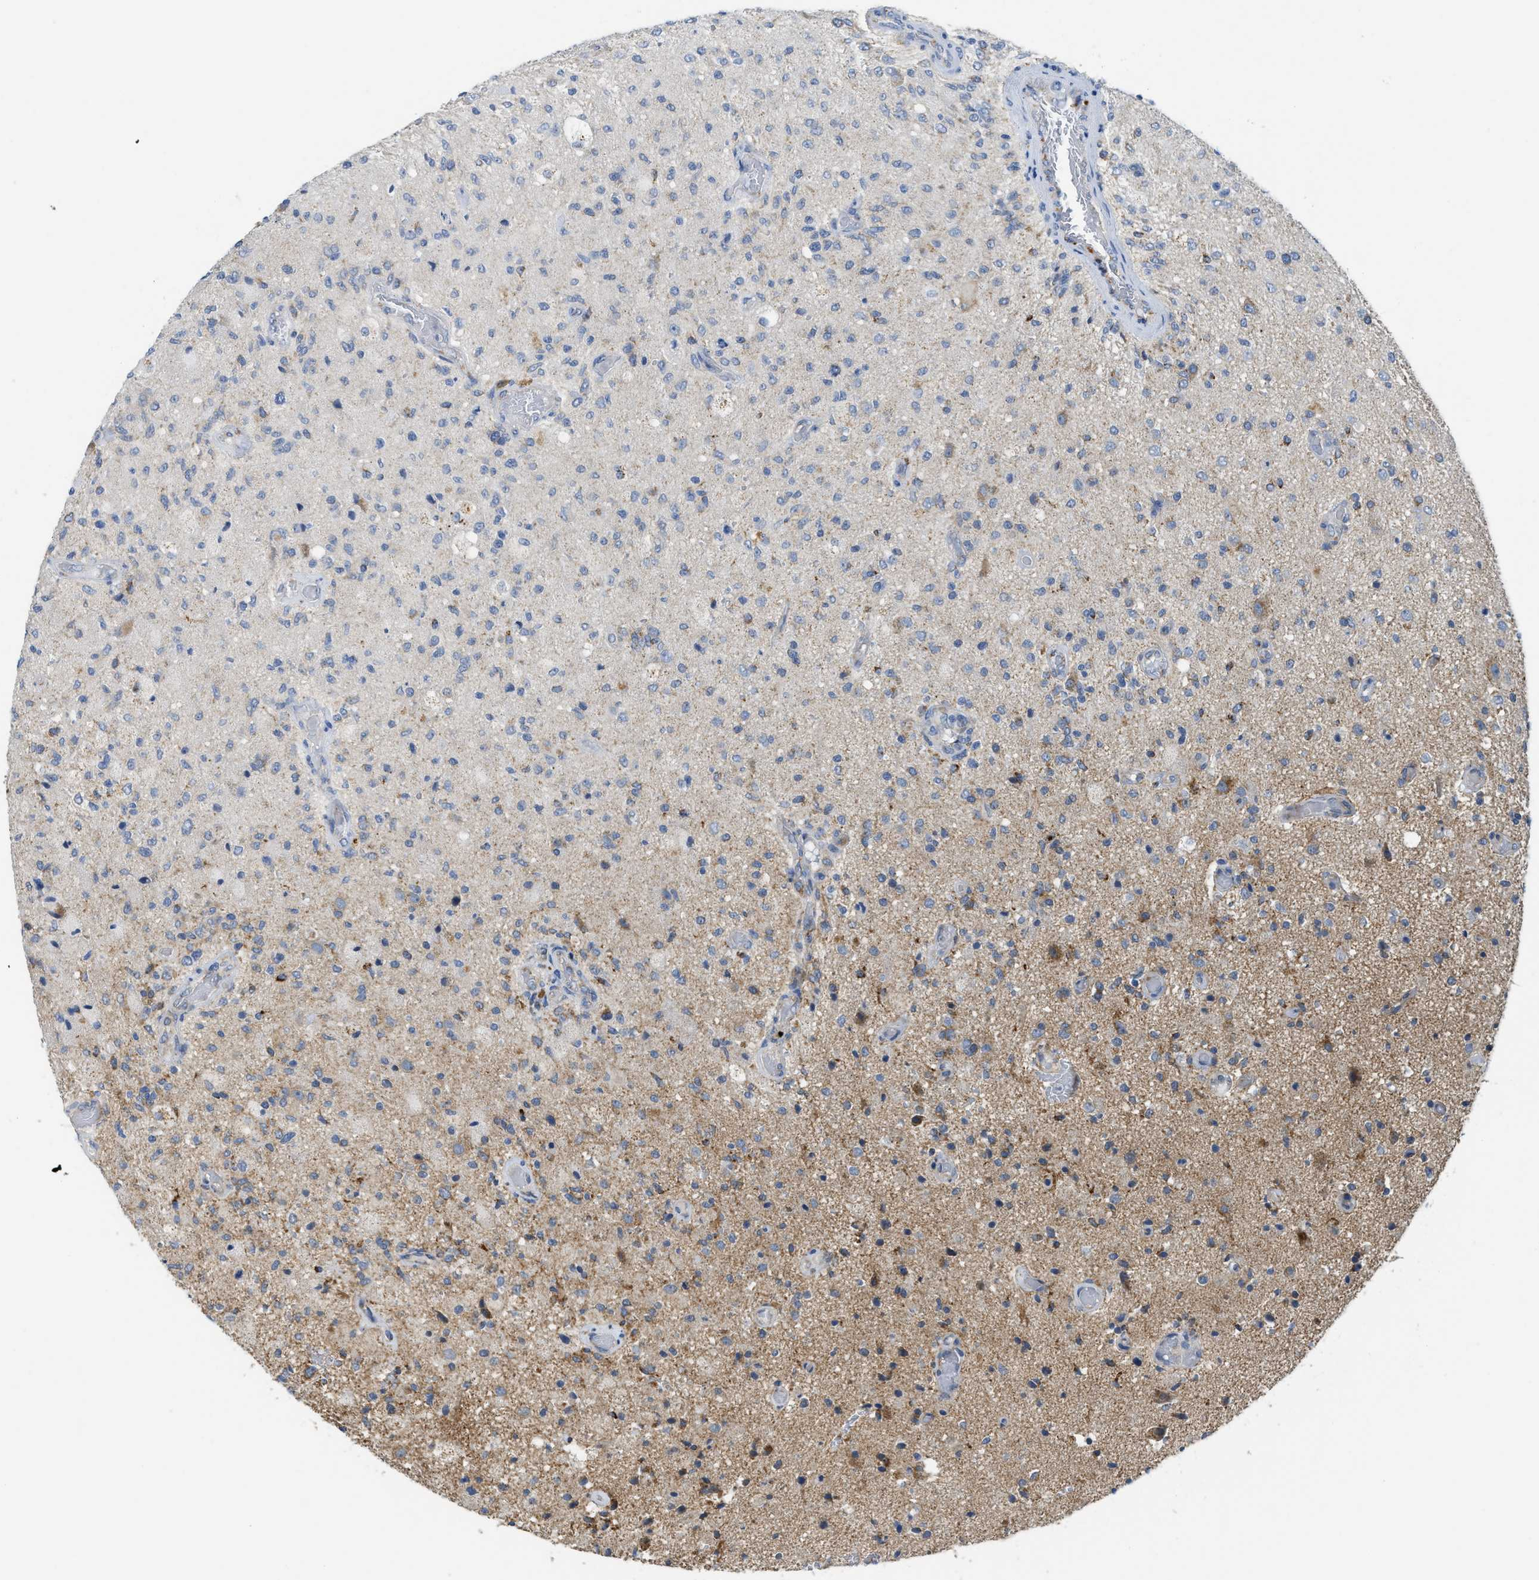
{"staining": {"intensity": "moderate", "quantity": "25%-75%", "location": "cytoplasmic/membranous"}, "tissue": "glioma", "cell_type": "Tumor cells", "image_type": "cancer", "snomed": [{"axis": "morphology", "description": "Normal tissue, NOS"}, {"axis": "morphology", "description": "Glioma, malignant, High grade"}, {"axis": "topography", "description": "Cerebral cortex"}], "caption": "The image displays immunohistochemical staining of glioma. There is moderate cytoplasmic/membranous staining is appreciated in approximately 25%-75% of tumor cells. The staining was performed using DAB, with brown indicating positive protein expression. Nuclei are stained blue with hematoxylin.", "gene": "GATD3", "patient": {"sex": "male", "age": 77}}